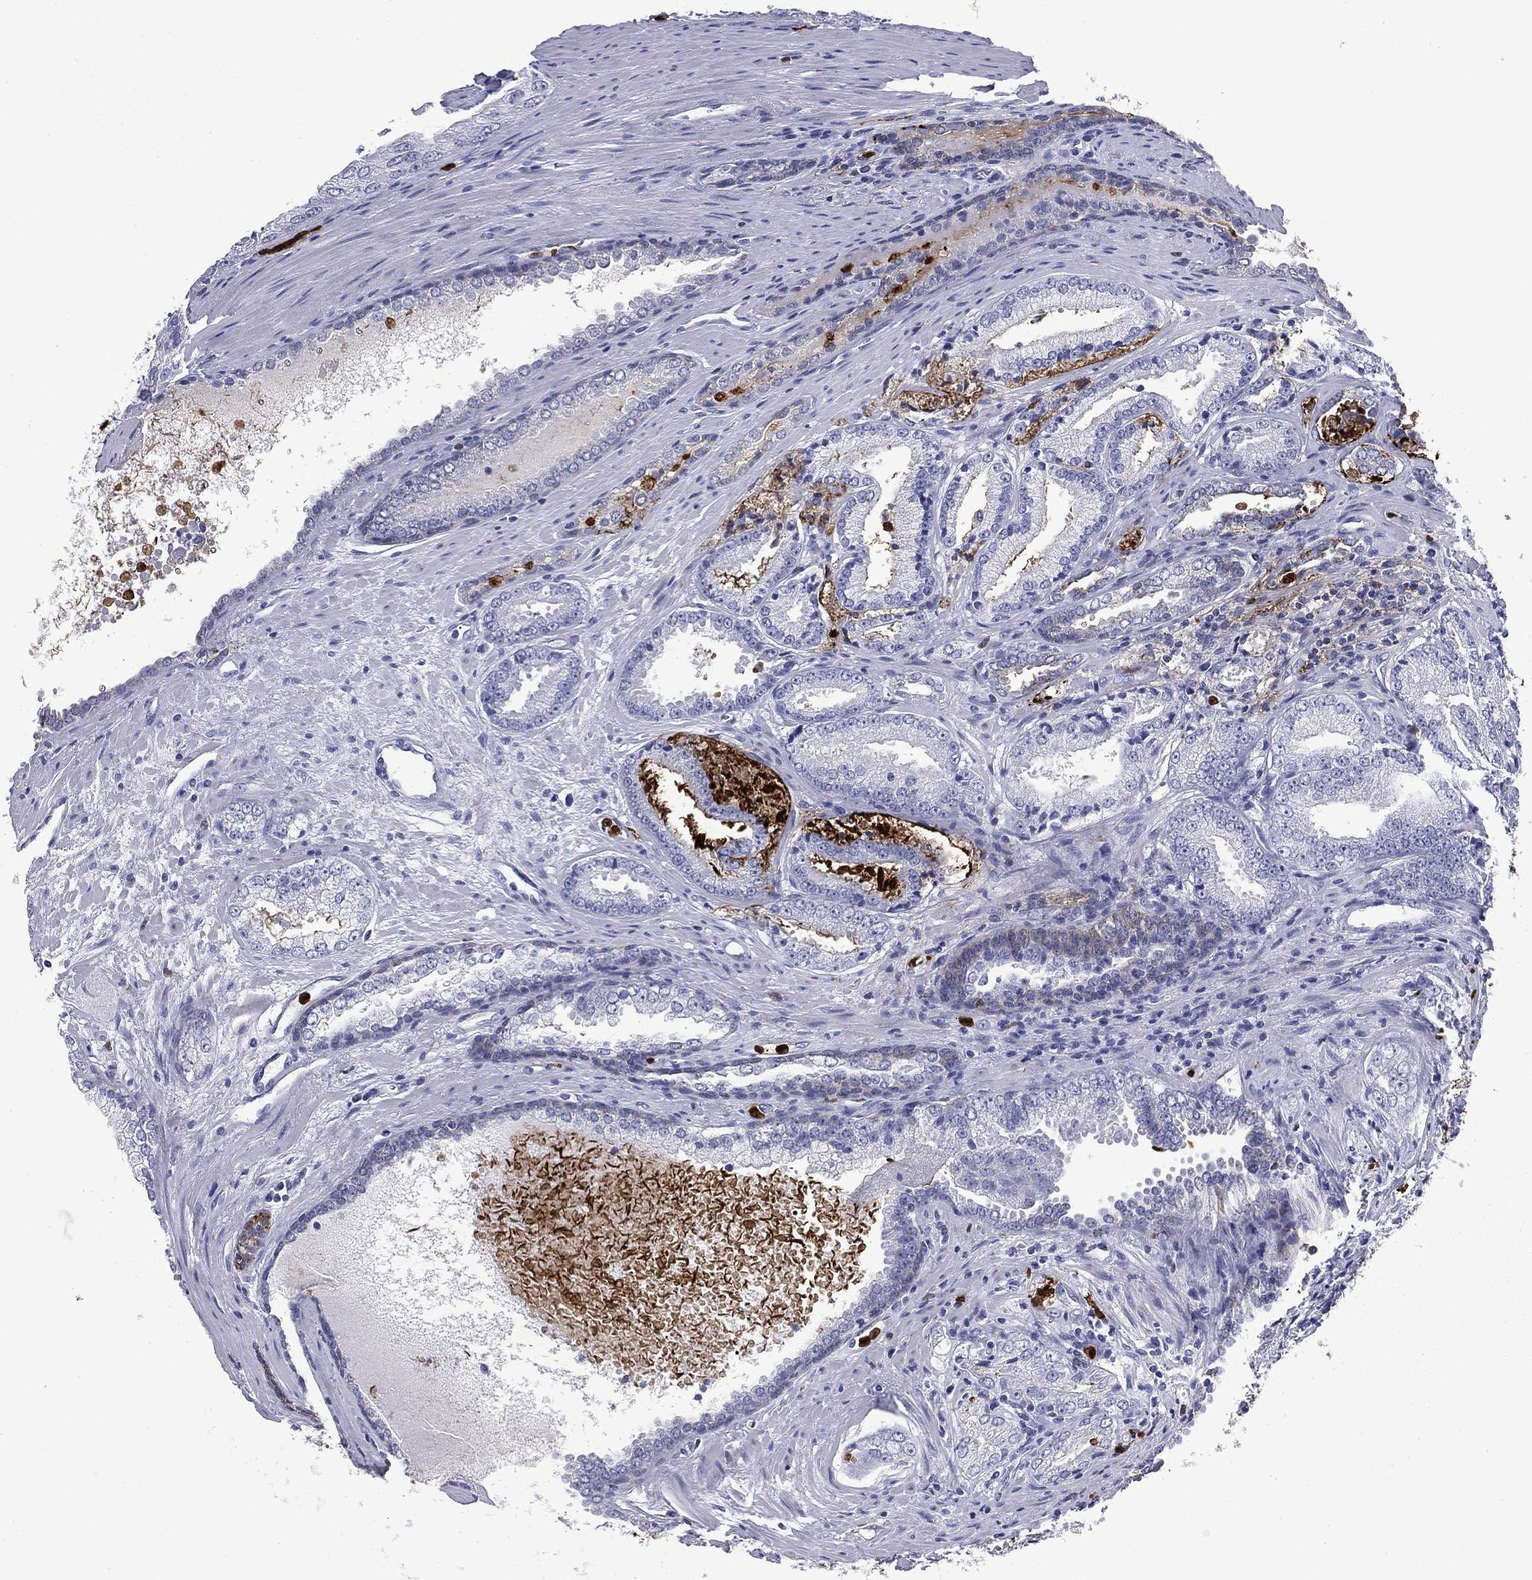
{"staining": {"intensity": "negative", "quantity": "none", "location": "none"}, "tissue": "prostate cancer", "cell_type": "Tumor cells", "image_type": "cancer", "snomed": [{"axis": "morphology", "description": "Adenocarcinoma, NOS"}, {"axis": "morphology", "description": "Adenocarcinoma, High grade"}, {"axis": "topography", "description": "Prostate"}], "caption": "An immunohistochemistry photomicrograph of high-grade adenocarcinoma (prostate) is shown. There is no staining in tumor cells of high-grade adenocarcinoma (prostate).", "gene": "TRIM29", "patient": {"sex": "male", "age": 70}}